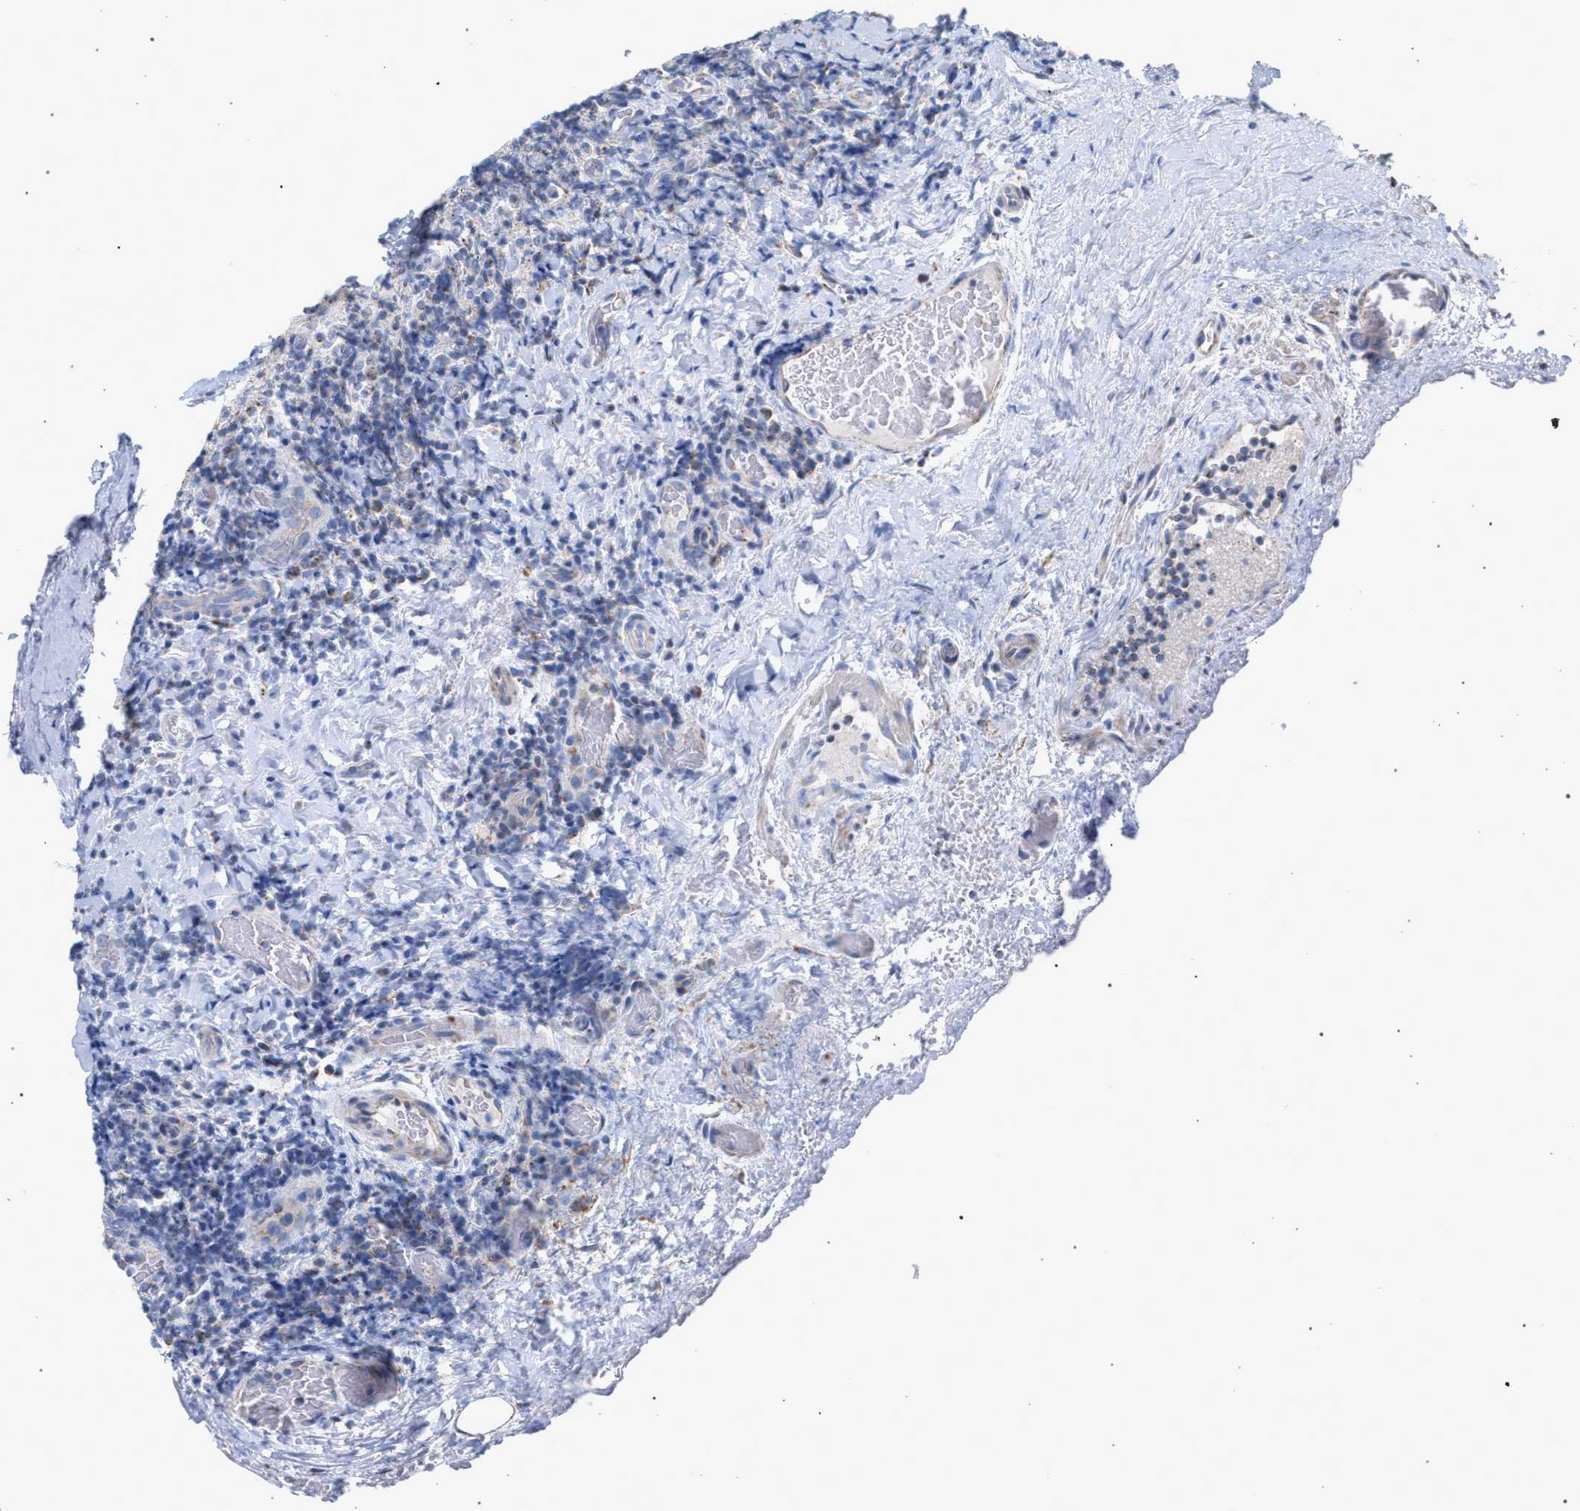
{"staining": {"intensity": "negative", "quantity": "none", "location": "none"}, "tissue": "lymphoma", "cell_type": "Tumor cells", "image_type": "cancer", "snomed": [{"axis": "morphology", "description": "Malignant lymphoma, non-Hodgkin's type, High grade"}, {"axis": "topography", "description": "Tonsil"}], "caption": "IHC of human high-grade malignant lymphoma, non-Hodgkin's type demonstrates no staining in tumor cells. Nuclei are stained in blue.", "gene": "ECI2", "patient": {"sex": "female", "age": 36}}